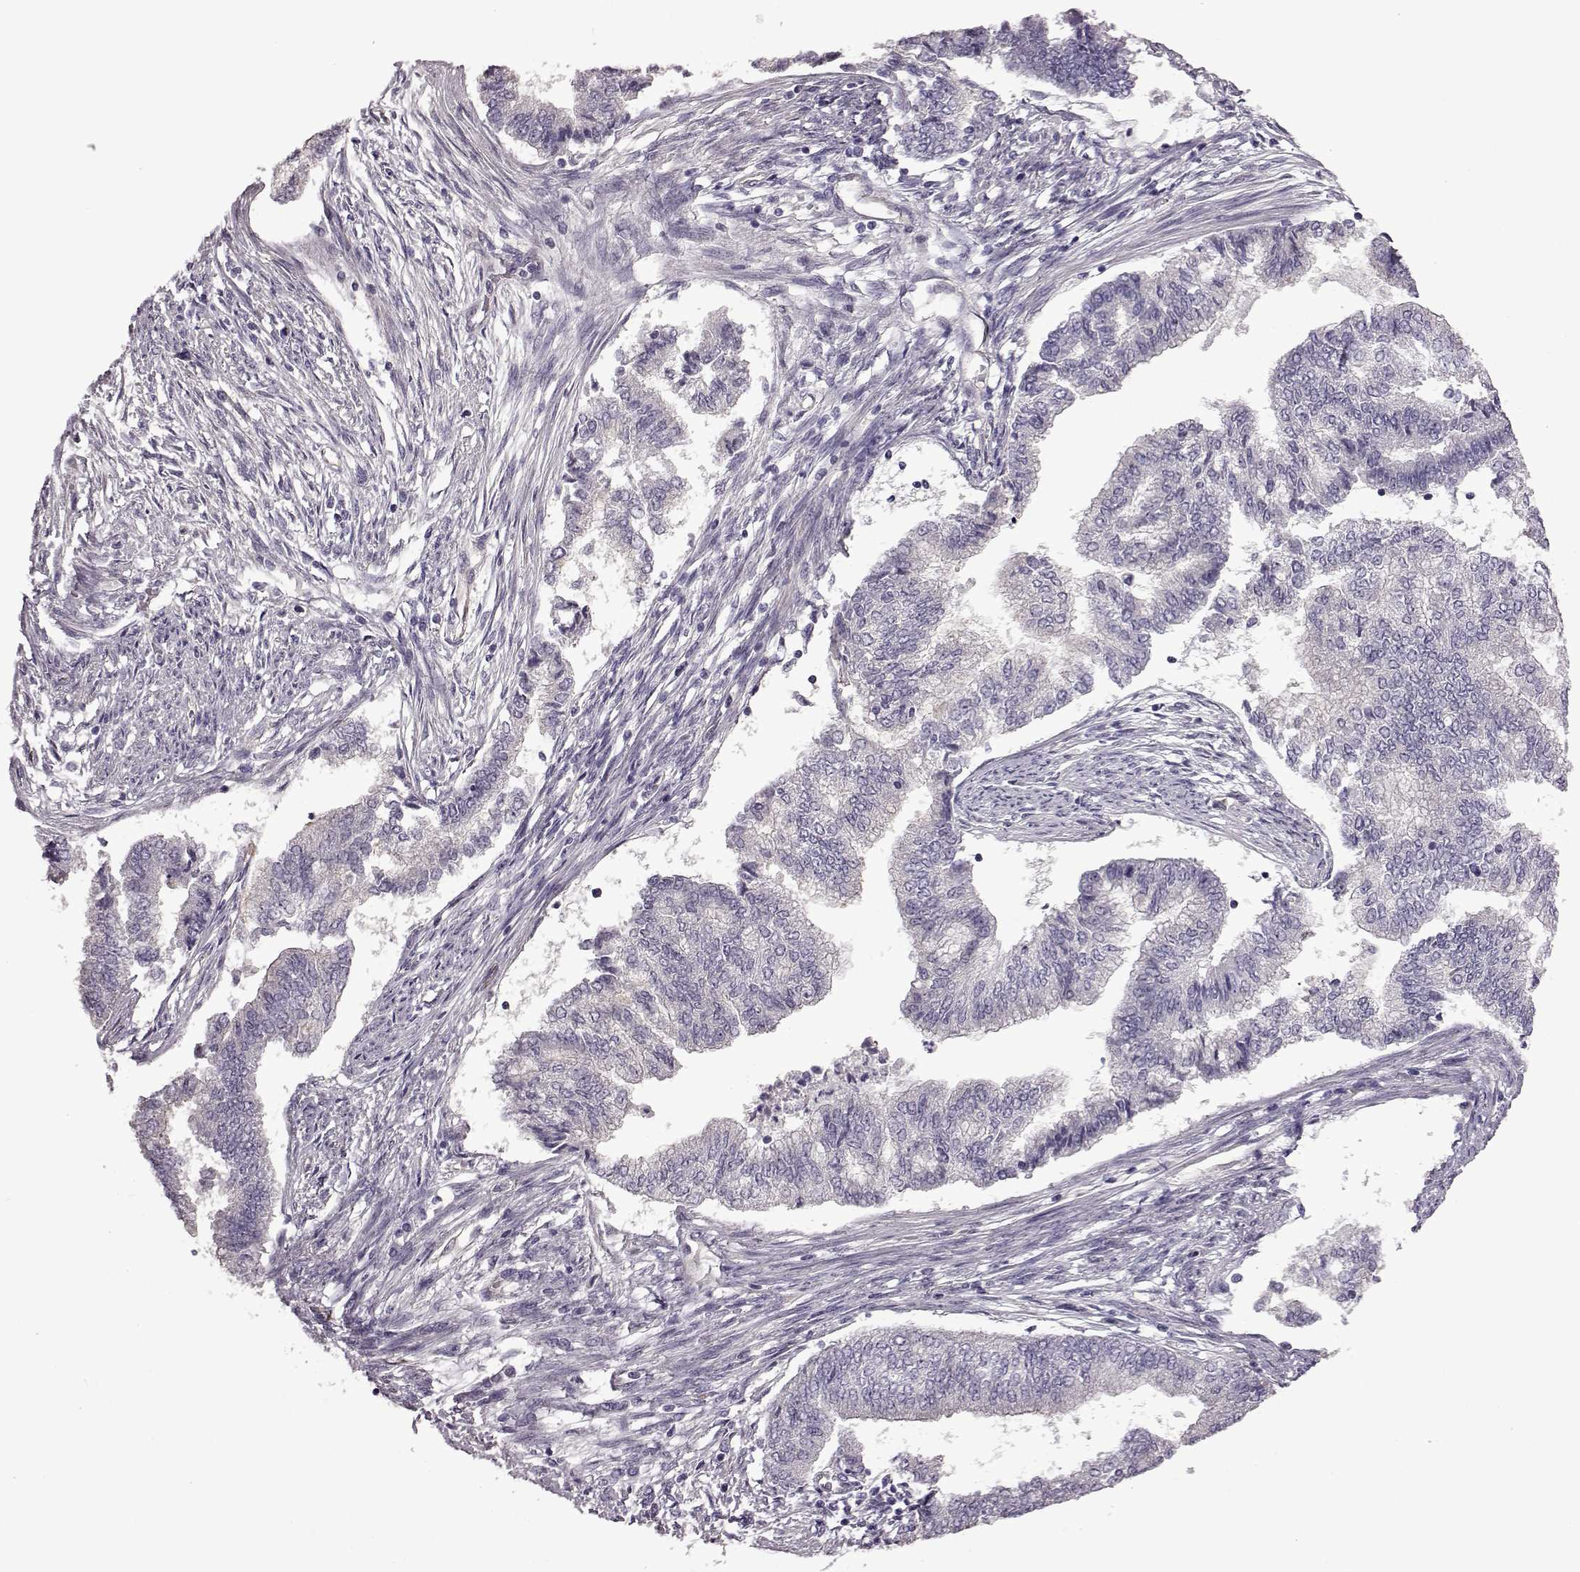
{"staining": {"intensity": "negative", "quantity": "none", "location": "none"}, "tissue": "endometrial cancer", "cell_type": "Tumor cells", "image_type": "cancer", "snomed": [{"axis": "morphology", "description": "Adenocarcinoma, NOS"}, {"axis": "topography", "description": "Endometrium"}], "caption": "DAB (3,3'-diaminobenzidine) immunohistochemical staining of human adenocarcinoma (endometrial) shows no significant expression in tumor cells.", "gene": "EDDM3B", "patient": {"sex": "female", "age": 65}}